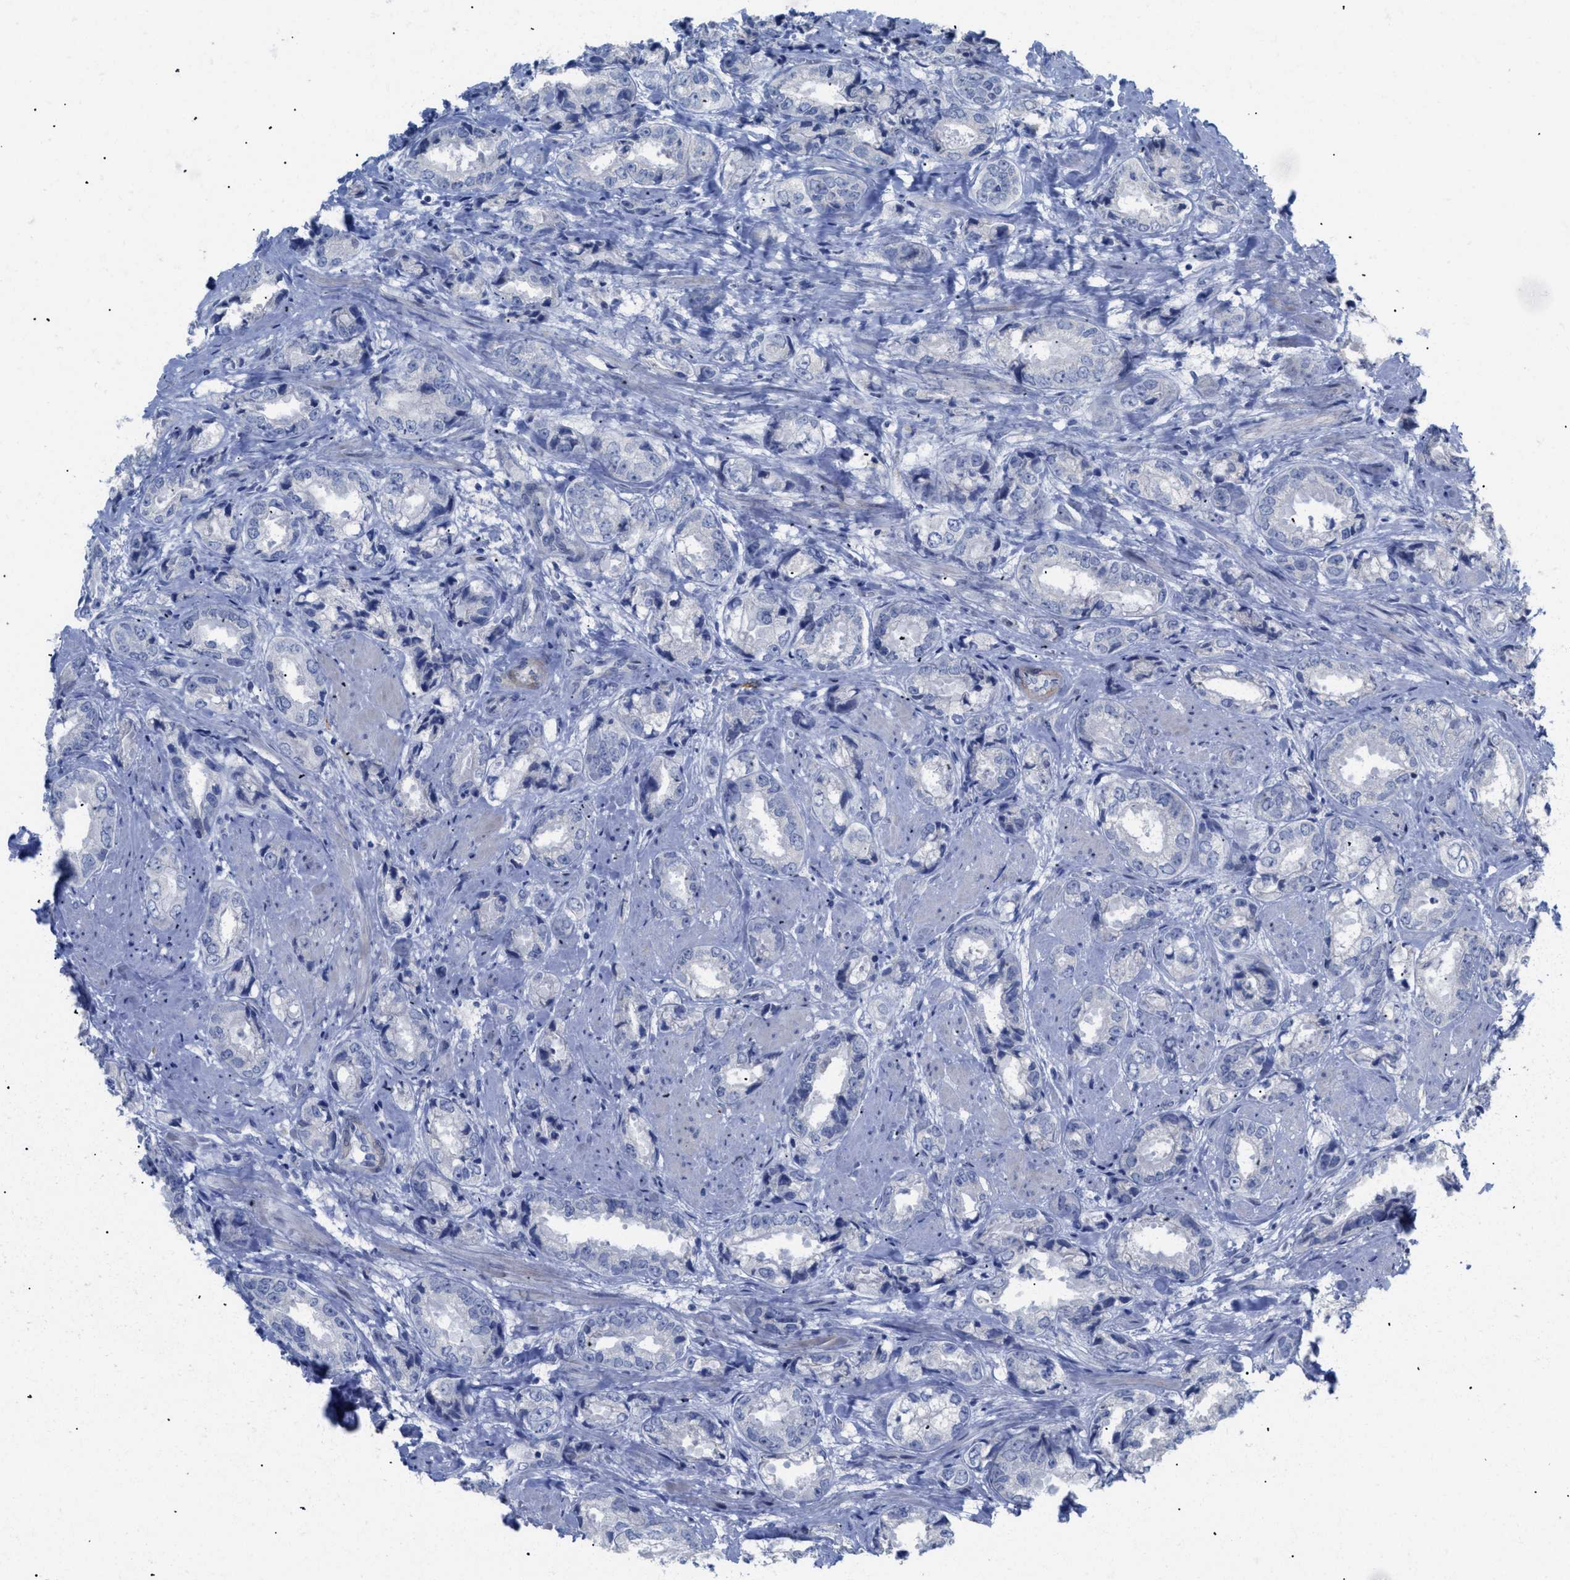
{"staining": {"intensity": "negative", "quantity": "none", "location": "none"}, "tissue": "prostate cancer", "cell_type": "Tumor cells", "image_type": "cancer", "snomed": [{"axis": "morphology", "description": "Adenocarcinoma, High grade"}, {"axis": "topography", "description": "Prostate"}], "caption": "The micrograph displays no significant staining in tumor cells of adenocarcinoma (high-grade) (prostate). (Brightfield microscopy of DAB immunohistochemistry at high magnification).", "gene": "CAV3", "patient": {"sex": "male", "age": 61}}